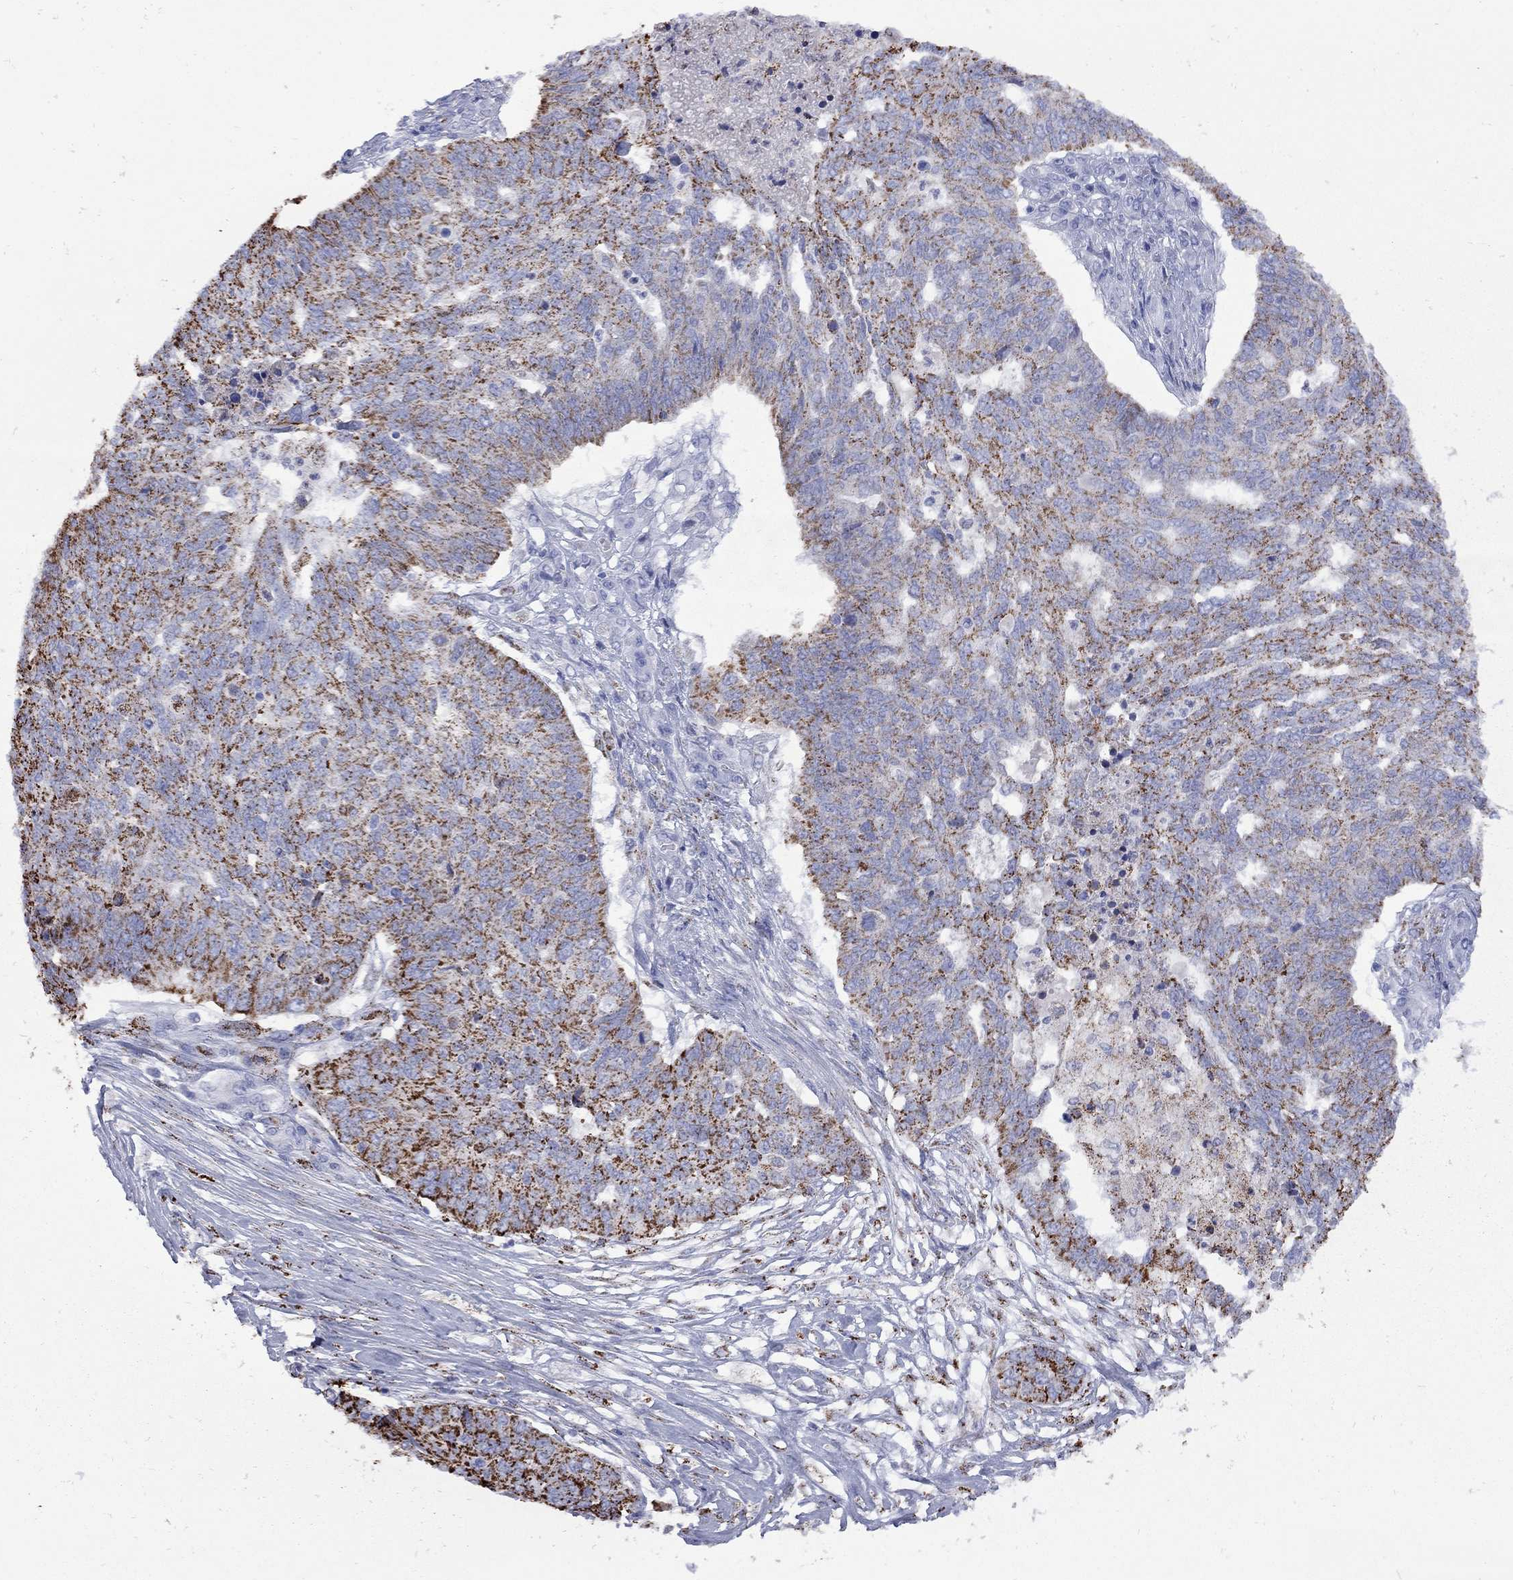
{"staining": {"intensity": "strong", "quantity": "25%-75%", "location": "cytoplasmic/membranous"}, "tissue": "ovarian cancer", "cell_type": "Tumor cells", "image_type": "cancer", "snomed": [{"axis": "morphology", "description": "Cystadenocarcinoma, serous, NOS"}, {"axis": "topography", "description": "Ovary"}], "caption": "This image demonstrates immunohistochemistry (IHC) staining of ovarian serous cystadenocarcinoma, with high strong cytoplasmic/membranous positivity in about 25%-75% of tumor cells.", "gene": "SESTD1", "patient": {"sex": "female", "age": 67}}